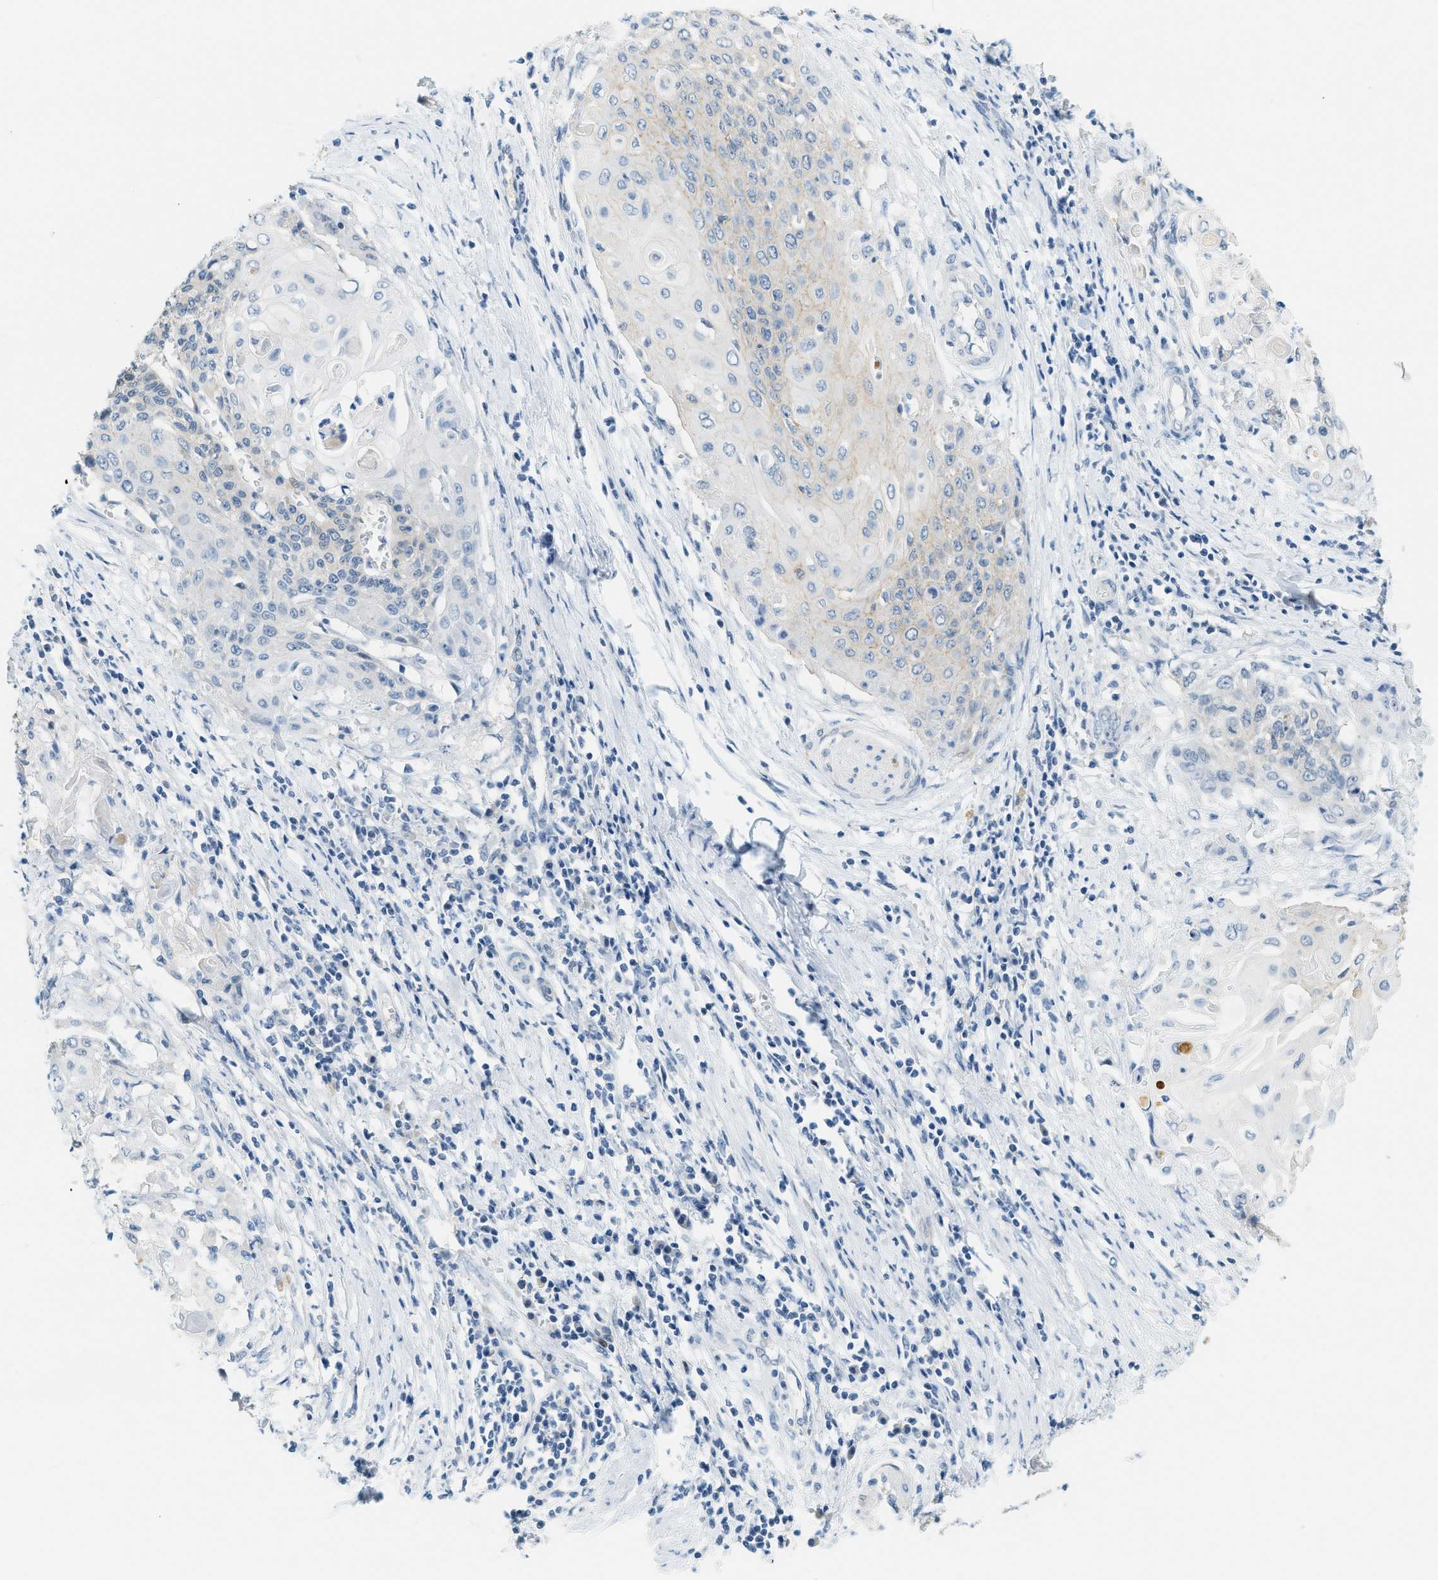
{"staining": {"intensity": "weak", "quantity": "<25%", "location": "cytoplasmic/membranous"}, "tissue": "cervical cancer", "cell_type": "Tumor cells", "image_type": "cancer", "snomed": [{"axis": "morphology", "description": "Squamous cell carcinoma, NOS"}, {"axis": "topography", "description": "Cervix"}], "caption": "Squamous cell carcinoma (cervical) stained for a protein using IHC demonstrates no staining tumor cells.", "gene": "CYP4X1", "patient": {"sex": "female", "age": 39}}